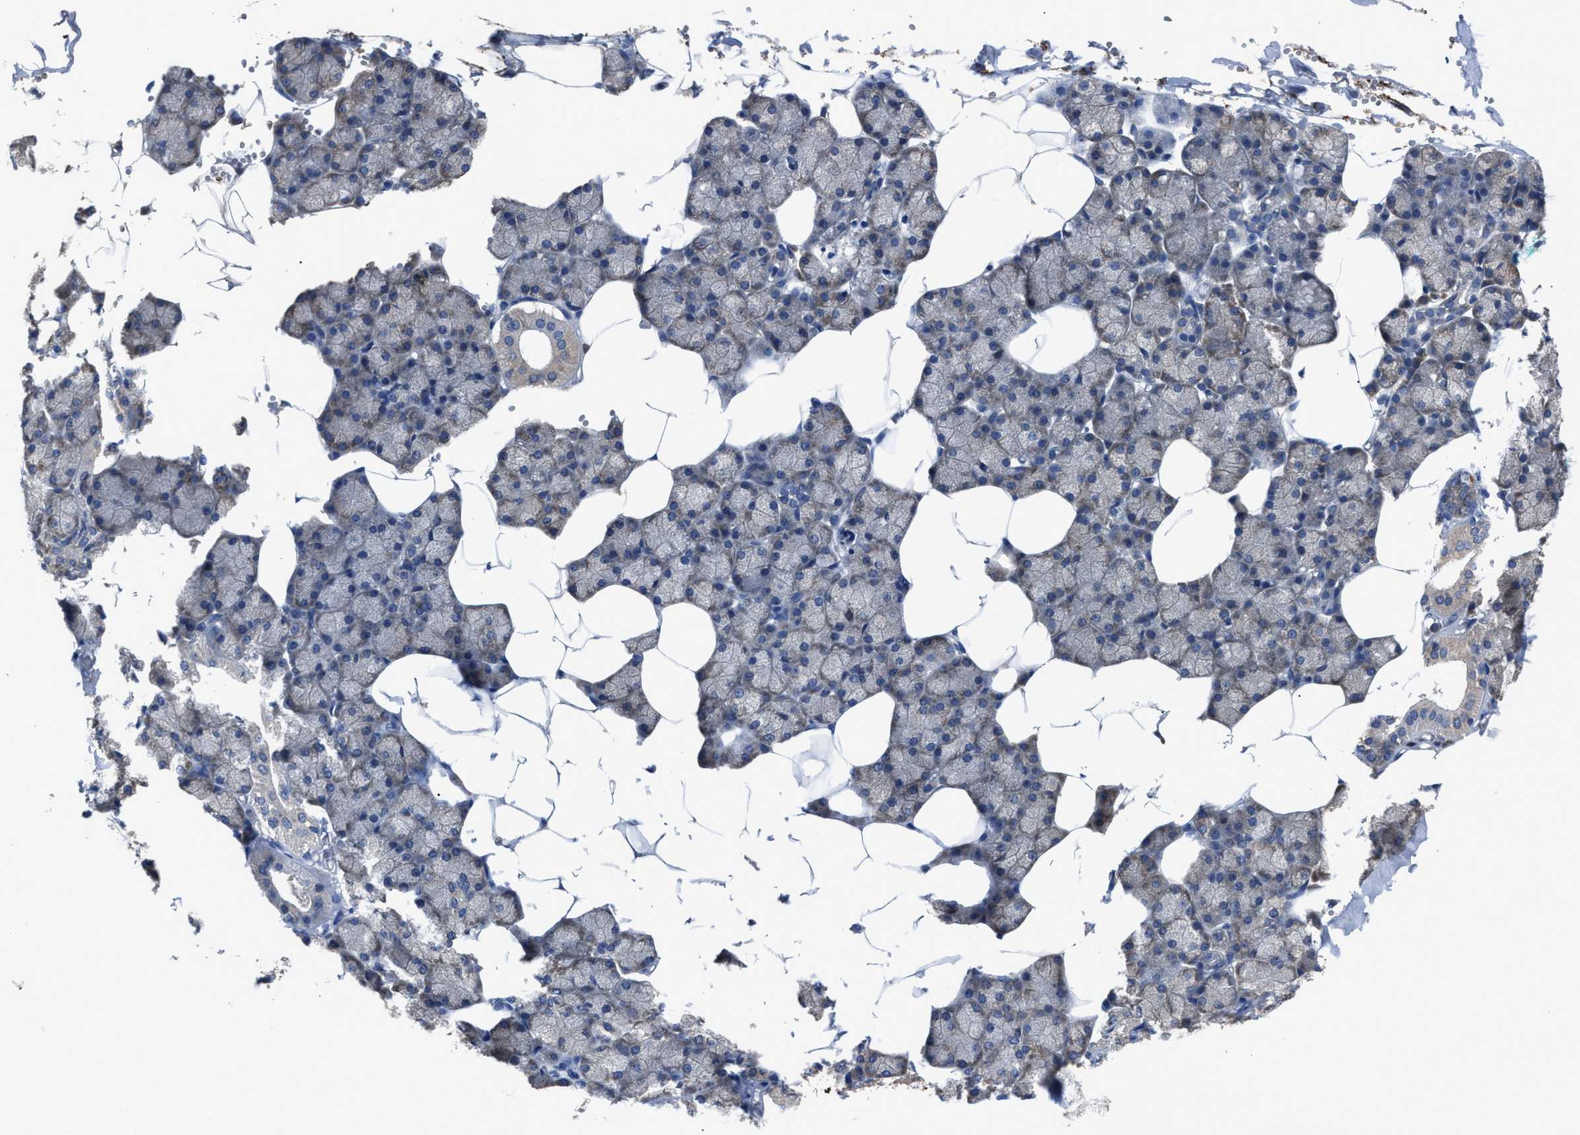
{"staining": {"intensity": "moderate", "quantity": "25%-75%", "location": "cytoplasmic/membranous"}, "tissue": "salivary gland", "cell_type": "Glandular cells", "image_type": "normal", "snomed": [{"axis": "morphology", "description": "Normal tissue, NOS"}, {"axis": "topography", "description": "Salivary gland"}], "caption": "Immunohistochemistry photomicrograph of normal salivary gland: salivary gland stained using immunohistochemistry demonstrates medium levels of moderate protein expression localized specifically in the cytoplasmic/membranous of glandular cells, appearing as a cytoplasmic/membranous brown color.", "gene": "UPF1", "patient": {"sex": "male", "age": 62}}